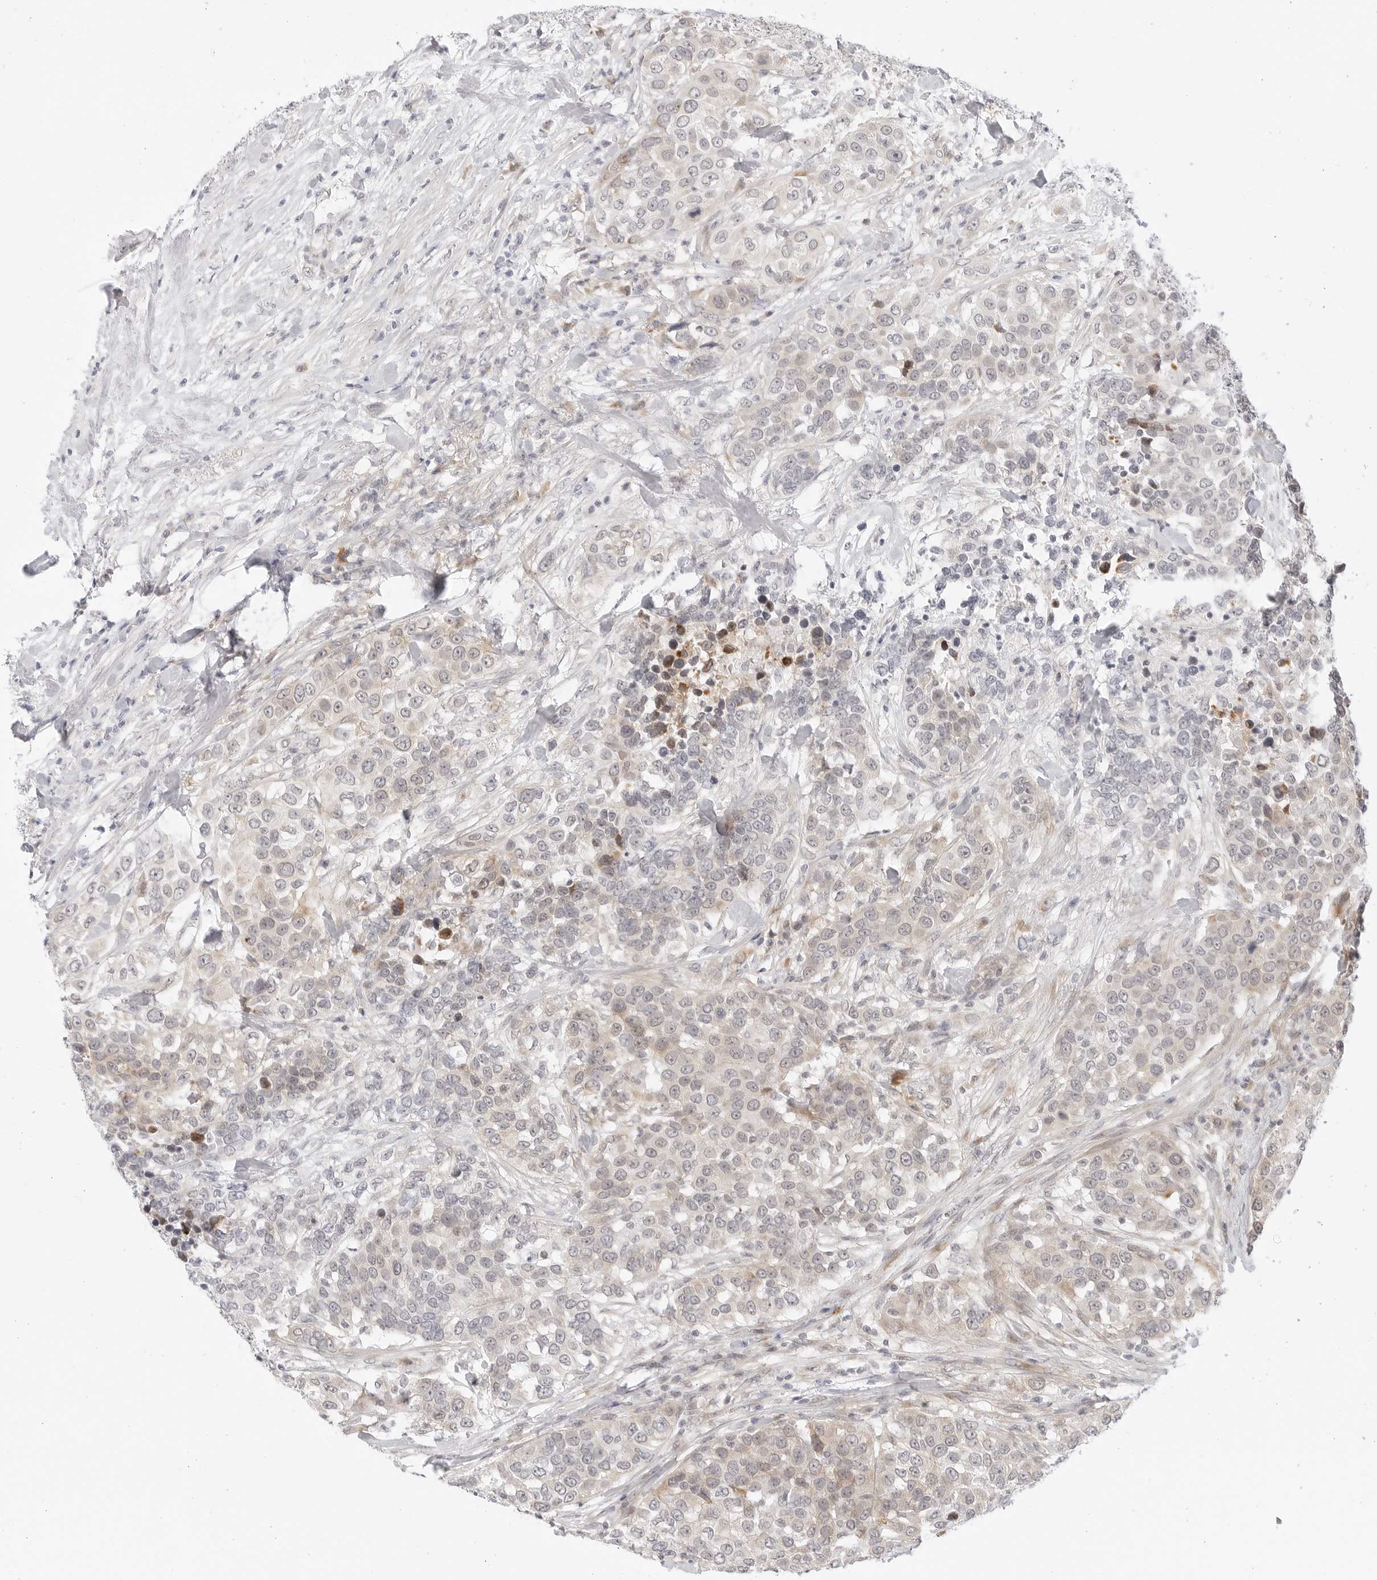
{"staining": {"intensity": "weak", "quantity": ">75%", "location": "cytoplasmic/membranous"}, "tissue": "urothelial cancer", "cell_type": "Tumor cells", "image_type": "cancer", "snomed": [{"axis": "morphology", "description": "Urothelial carcinoma, High grade"}, {"axis": "topography", "description": "Urinary bladder"}], "caption": "The image shows immunohistochemical staining of high-grade urothelial carcinoma. There is weak cytoplasmic/membranous expression is identified in about >75% of tumor cells.", "gene": "TCP1", "patient": {"sex": "female", "age": 80}}